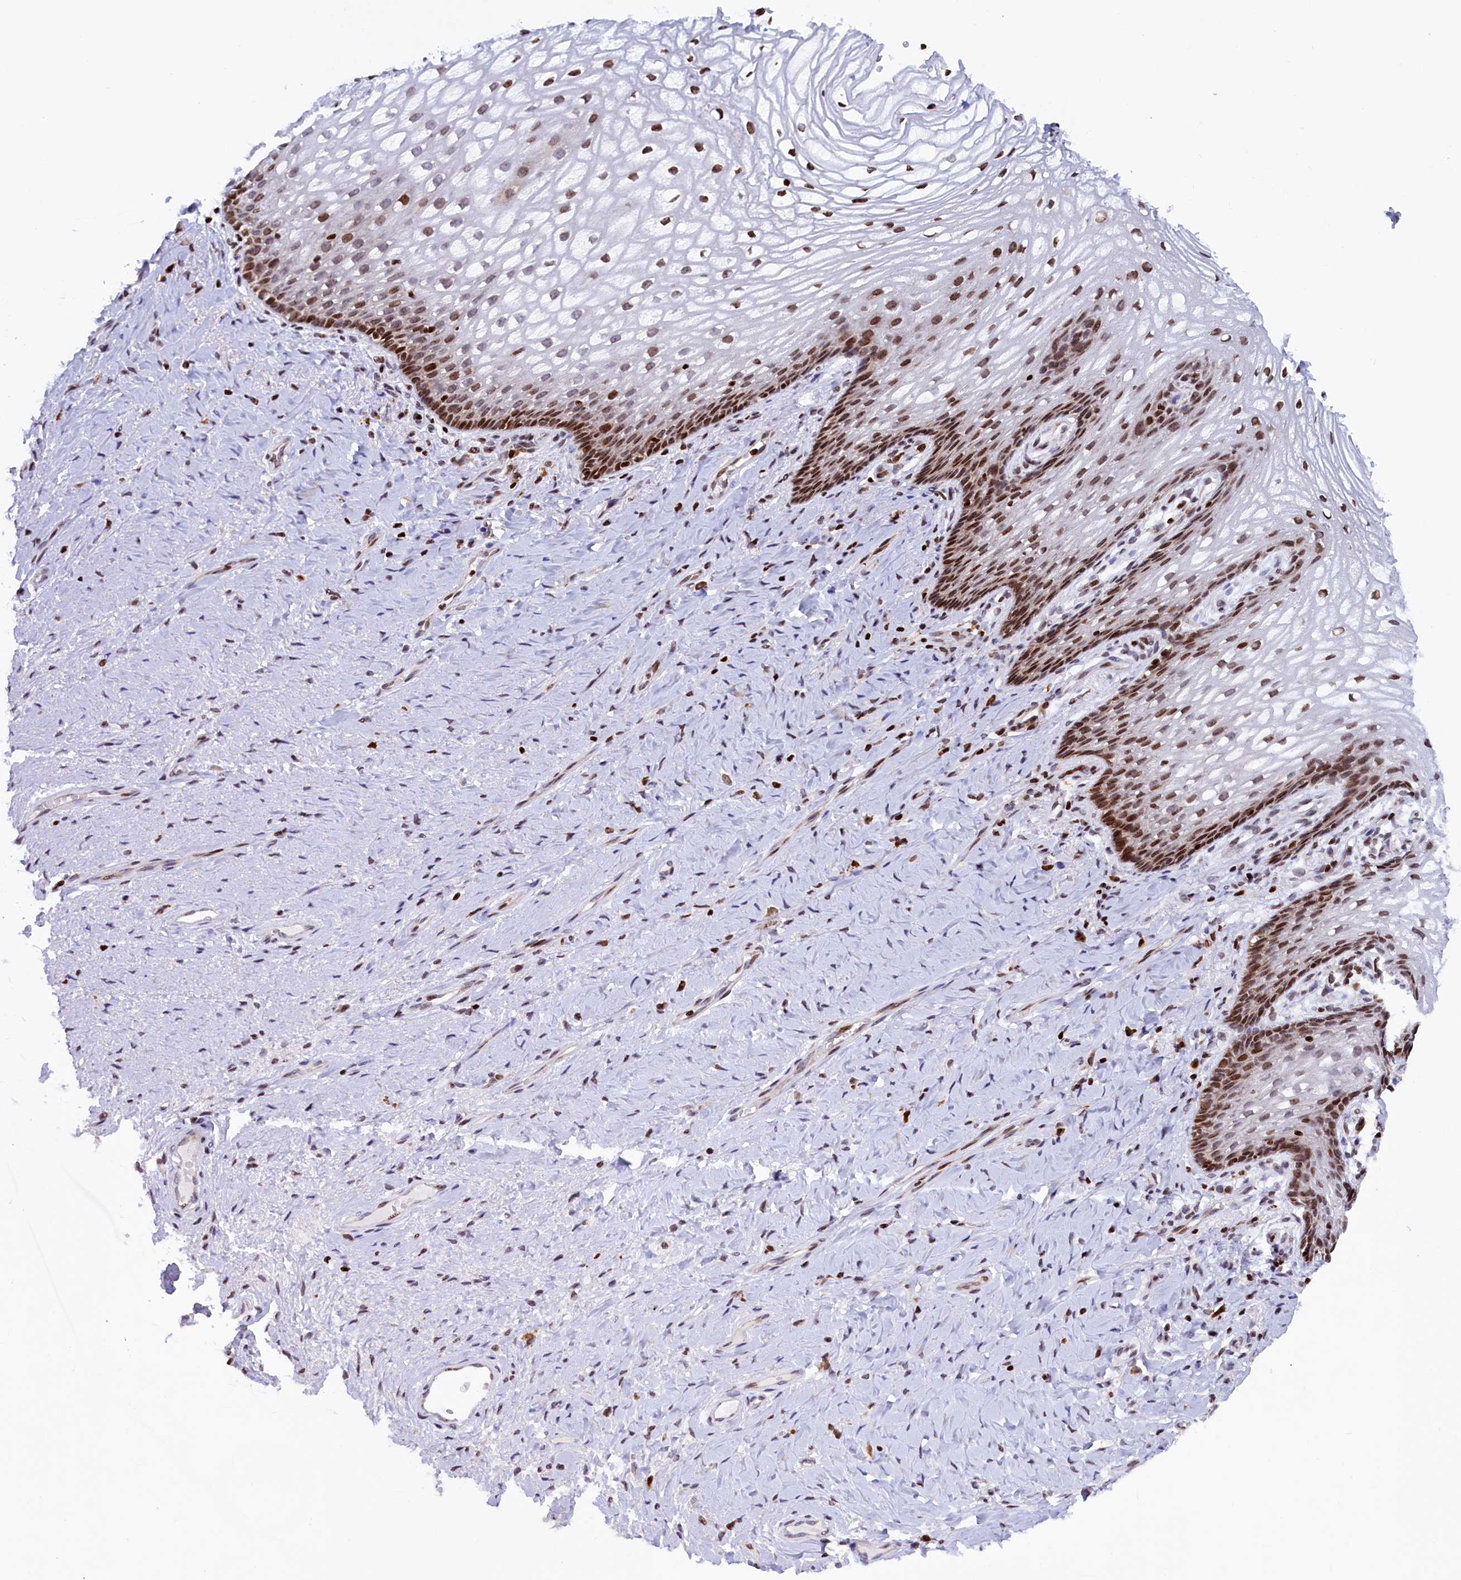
{"staining": {"intensity": "strong", "quantity": "25%-75%", "location": "nuclear"}, "tissue": "vagina", "cell_type": "Squamous epithelial cells", "image_type": "normal", "snomed": [{"axis": "morphology", "description": "Normal tissue, NOS"}, {"axis": "topography", "description": "Vagina"}], "caption": "IHC photomicrograph of normal vagina: human vagina stained using immunohistochemistry displays high levels of strong protein expression localized specifically in the nuclear of squamous epithelial cells, appearing as a nuclear brown color.", "gene": "TIMM29", "patient": {"sex": "female", "age": 60}}